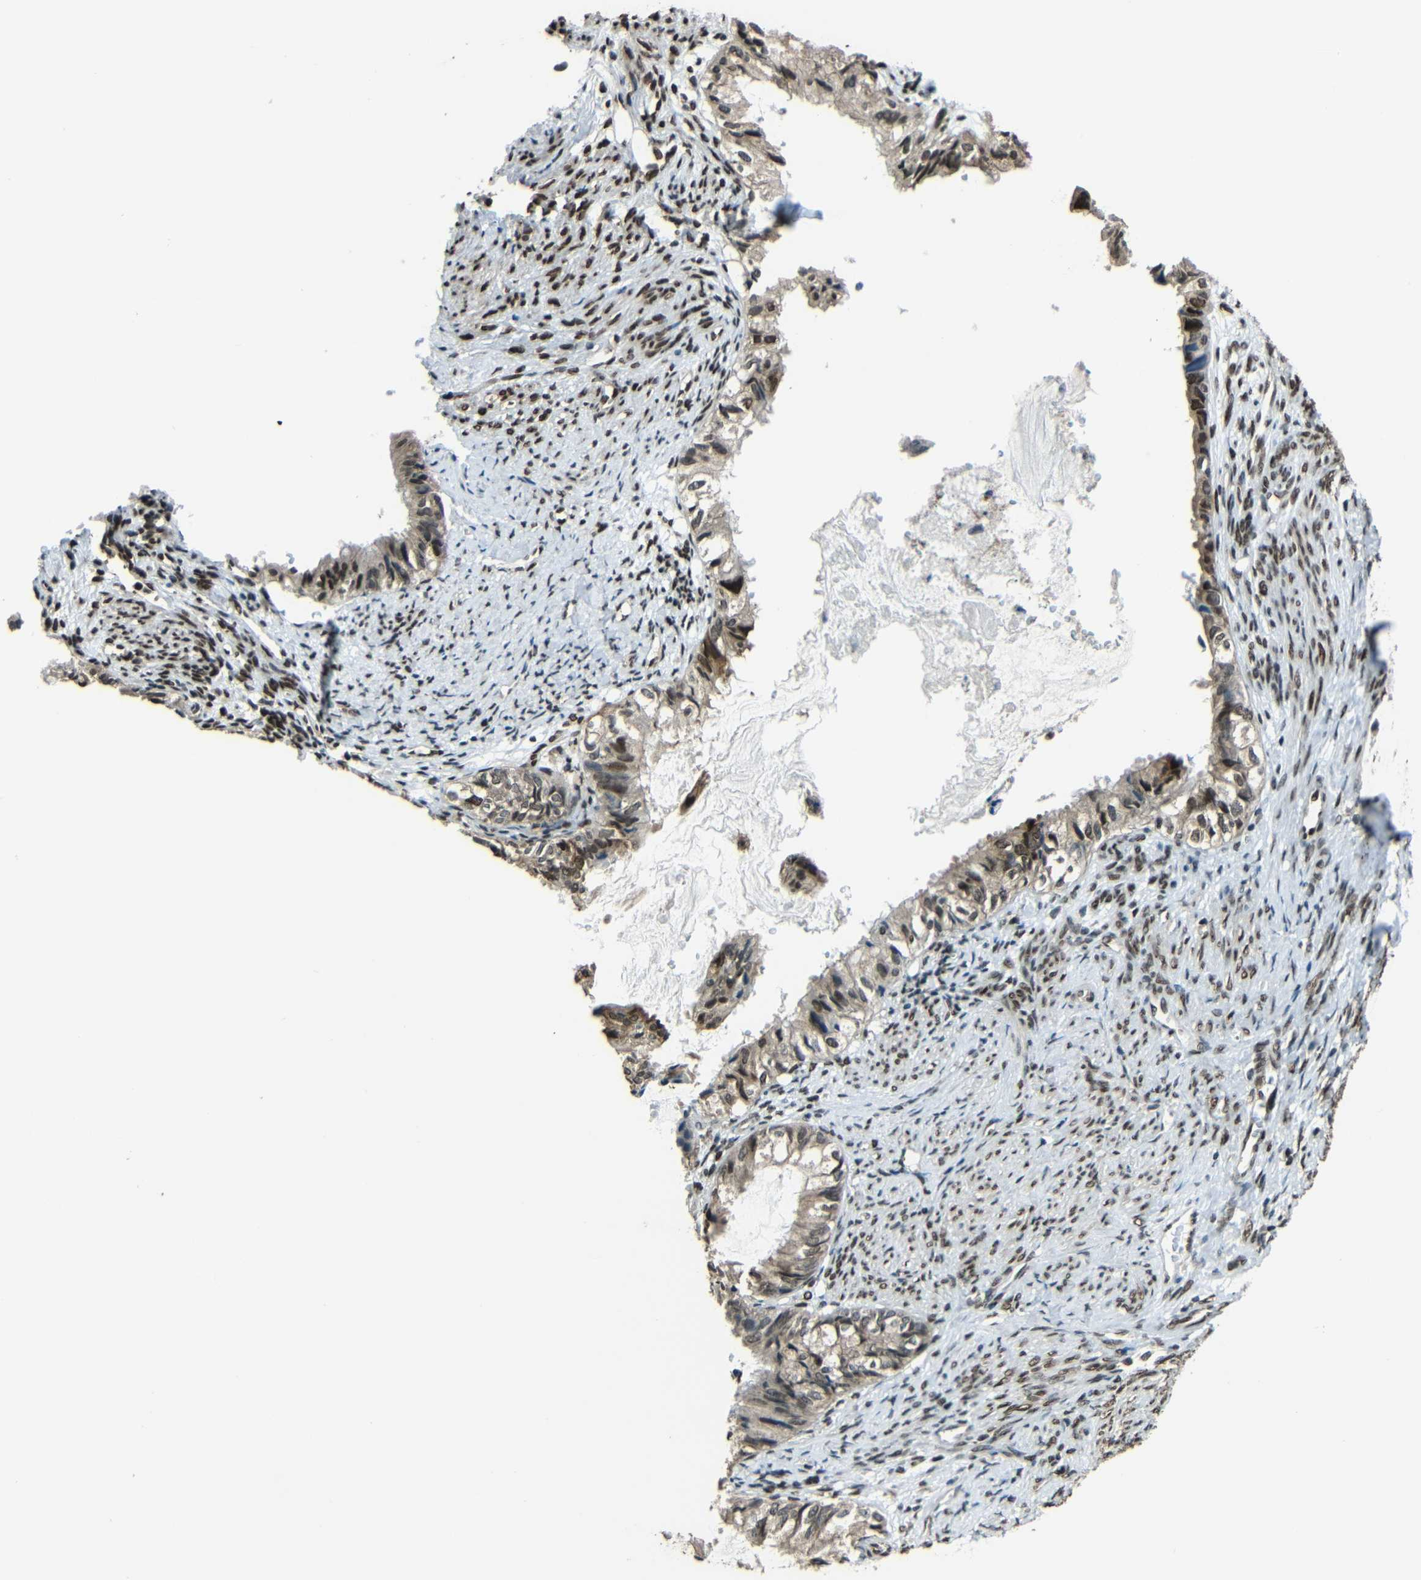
{"staining": {"intensity": "strong", "quantity": ">75%", "location": "cytoplasmic/membranous,nuclear"}, "tissue": "cervical cancer", "cell_type": "Tumor cells", "image_type": "cancer", "snomed": [{"axis": "morphology", "description": "Normal tissue, NOS"}, {"axis": "morphology", "description": "Adenocarcinoma, NOS"}, {"axis": "topography", "description": "Cervix"}, {"axis": "topography", "description": "Endometrium"}], "caption": "Approximately >75% of tumor cells in cervical cancer reveal strong cytoplasmic/membranous and nuclear protein positivity as visualized by brown immunohistochemical staining.", "gene": "PSIP1", "patient": {"sex": "female", "age": 86}}